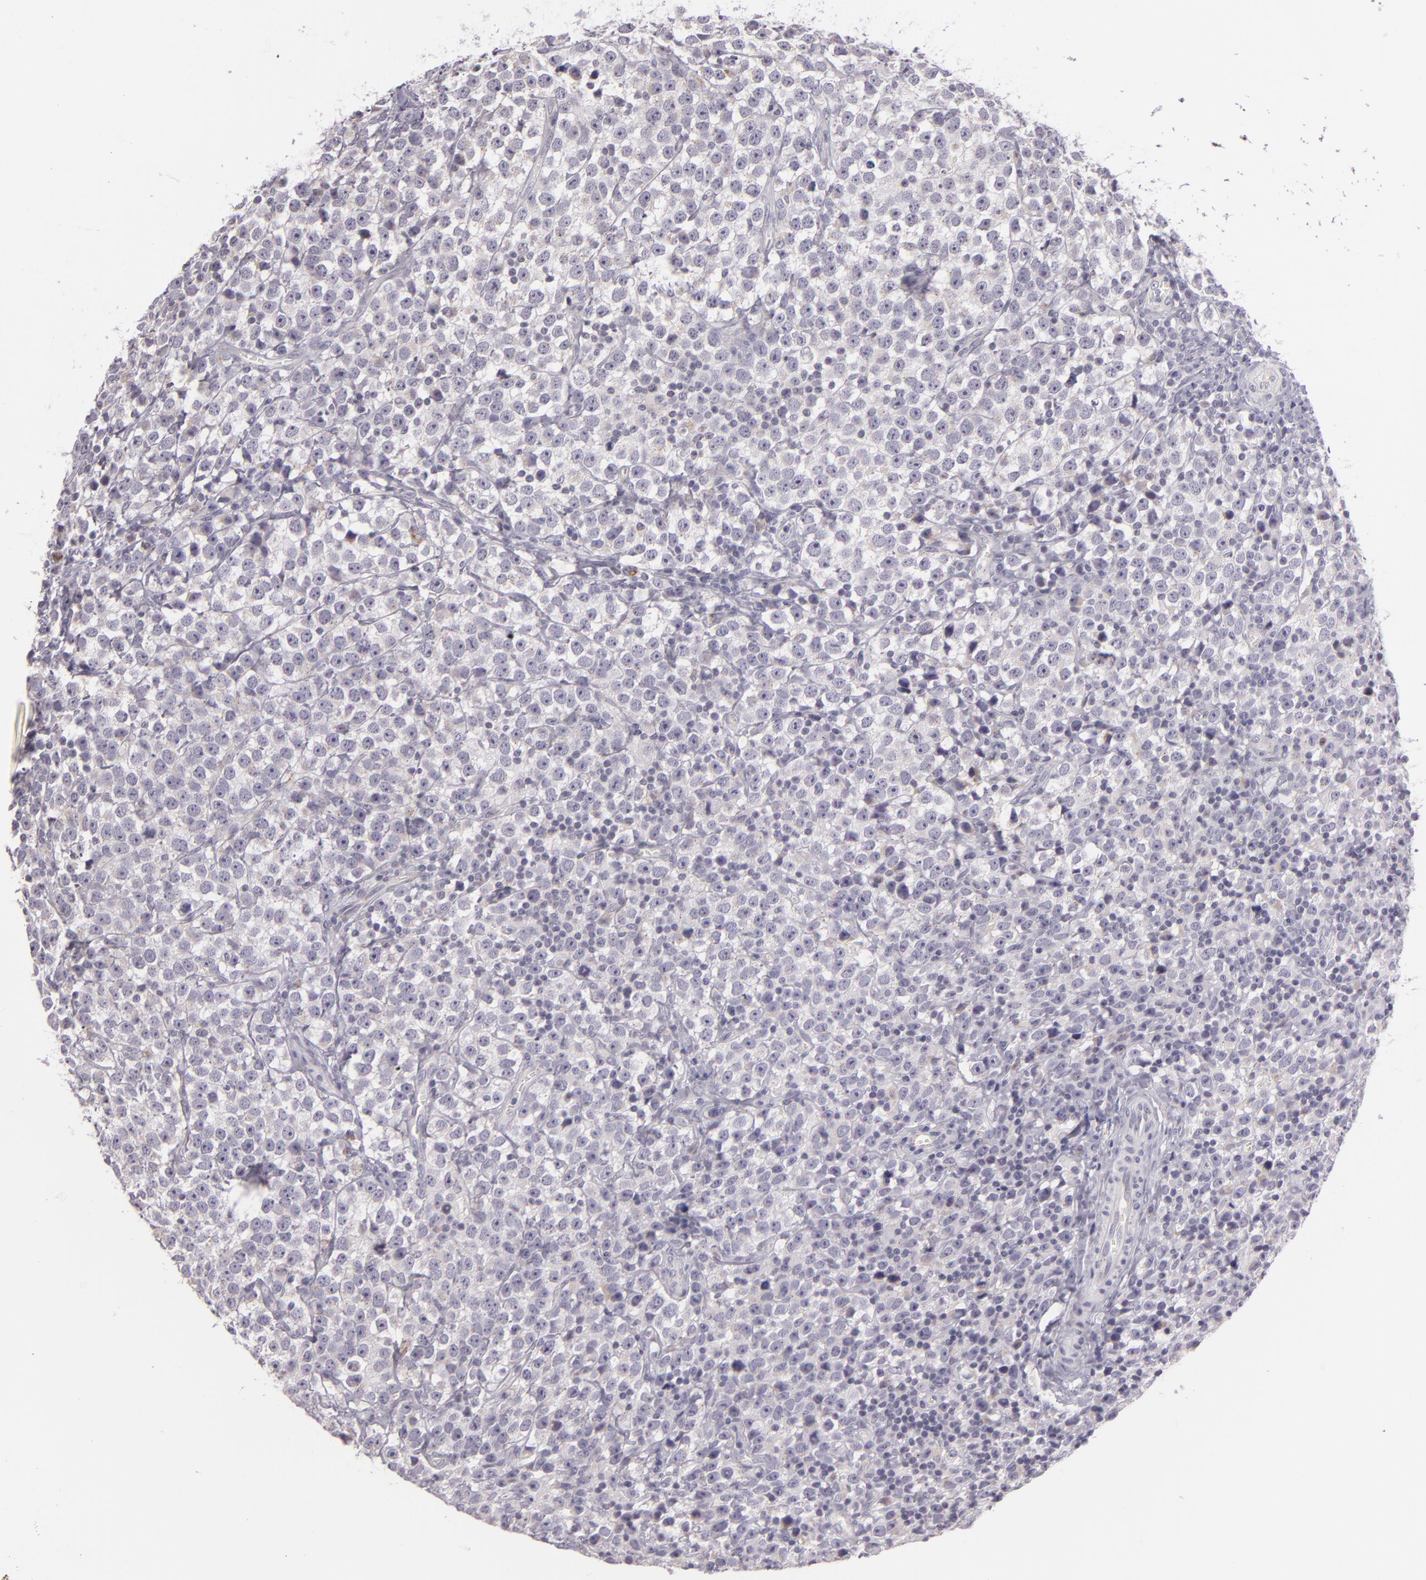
{"staining": {"intensity": "negative", "quantity": "none", "location": "none"}, "tissue": "testis cancer", "cell_type": "Tumor cells", "image_type": "cancer", "snomed": [{"axis": "morphology", "description": "Seminoma, NOS"}, {"axis": "topography", "description": "Testis"}], "caption": "Seminoma (testis) was stained to show a protein in brown. There is no significant staining in tumor cells. (DAB immunohistochemistry, high magnification).", "gene": "CILK1", "patient": {"sex": "male", "age": 25}}